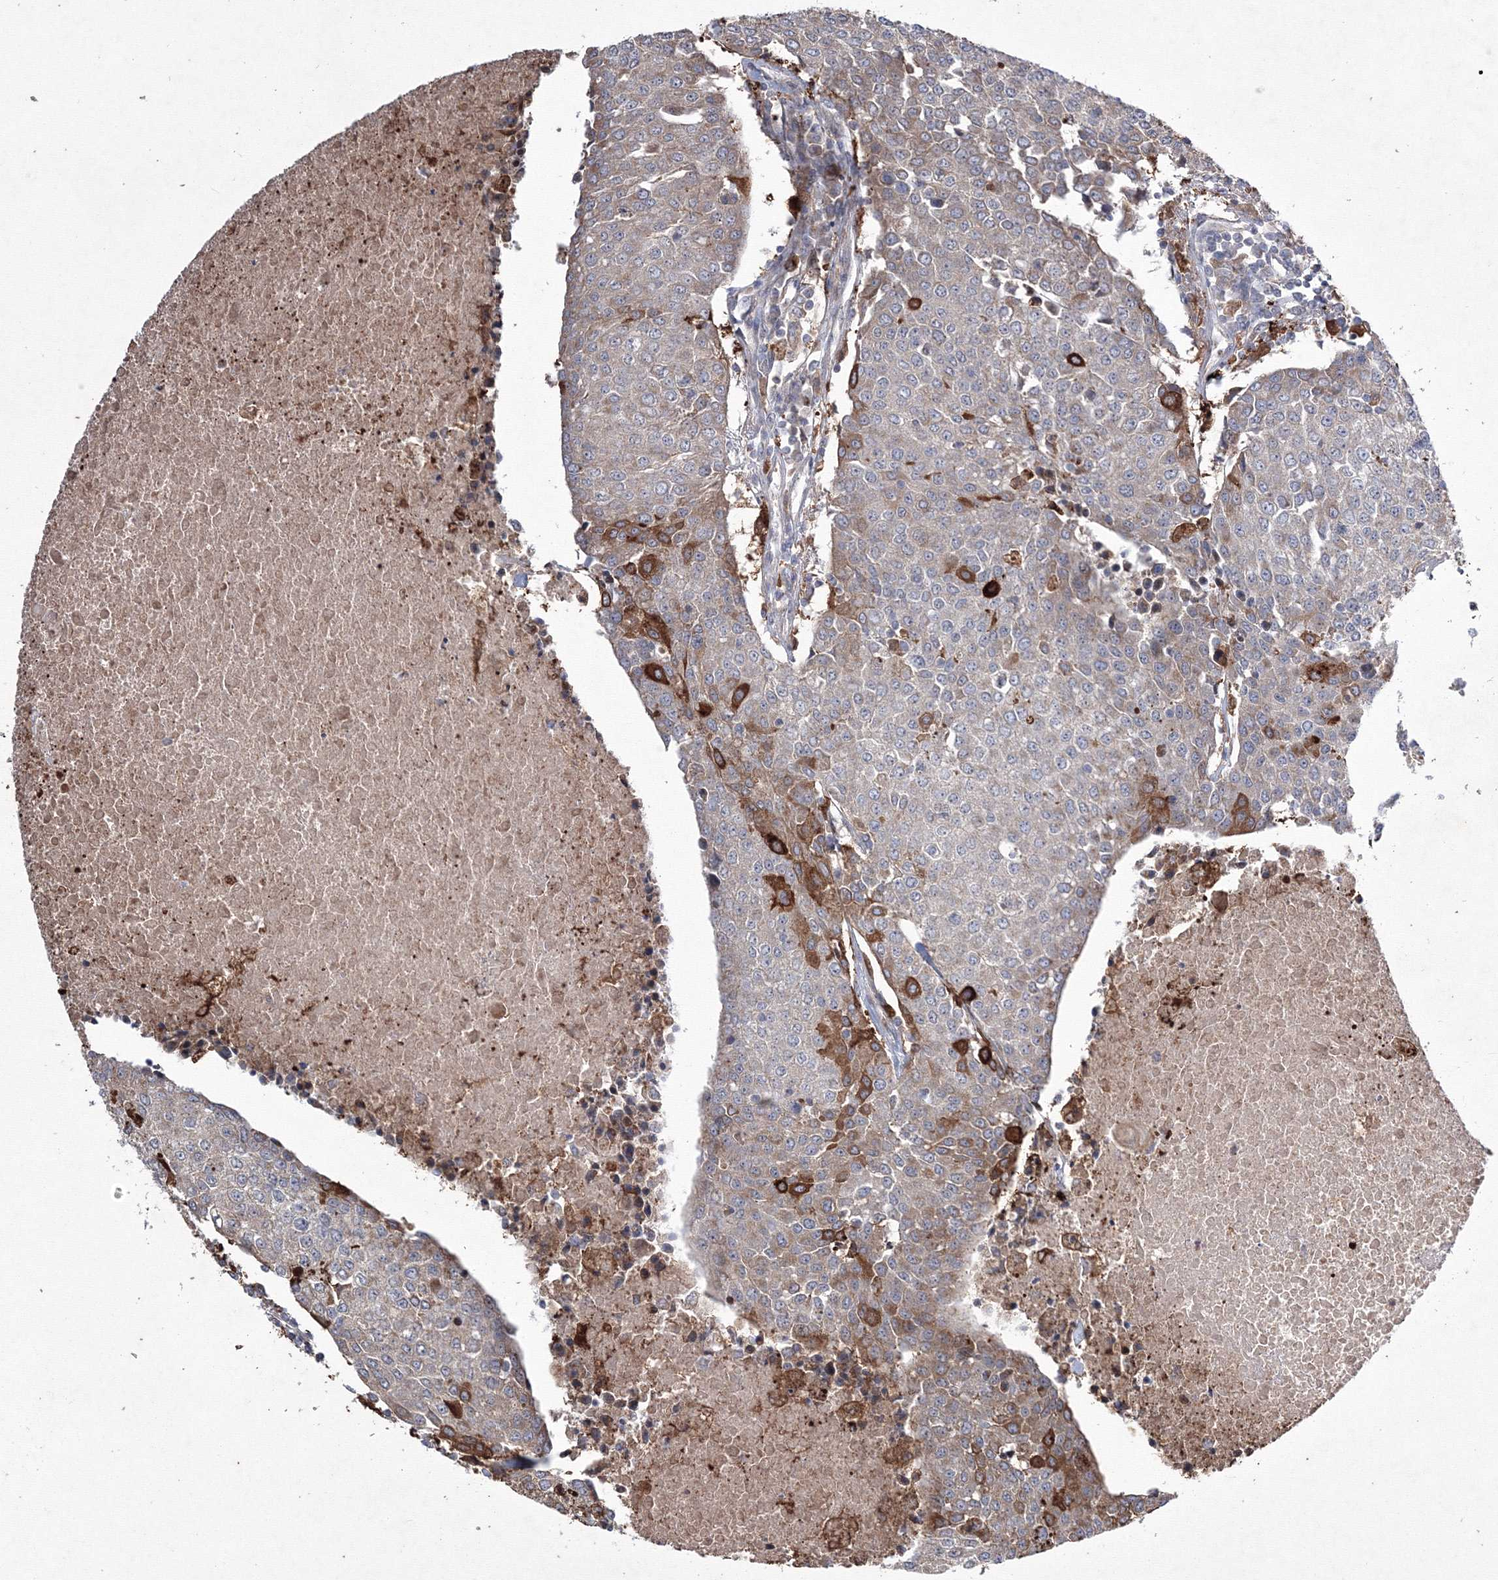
{"staining": {"intensity": "moderate", "quantity": "<25%", "location": "cytoplasmic/membranous"}, "tissue": "urothelial cancer", "cell_type": "Tumor cells", "image_type": "cancer", "snomed": [{"axis": "morphology", "description": "Urothelial carcinoma, High grade"}, {"axis": "topography", "description": "Urinary bladder"}], "caption": "Protein staining displays moderate cytoplasmic/membranous staining in approximately <25% of tumor cells in urothelial cancer.", "gene": "RANBP3L", "patient": {"sex": "female", "age": 85}}